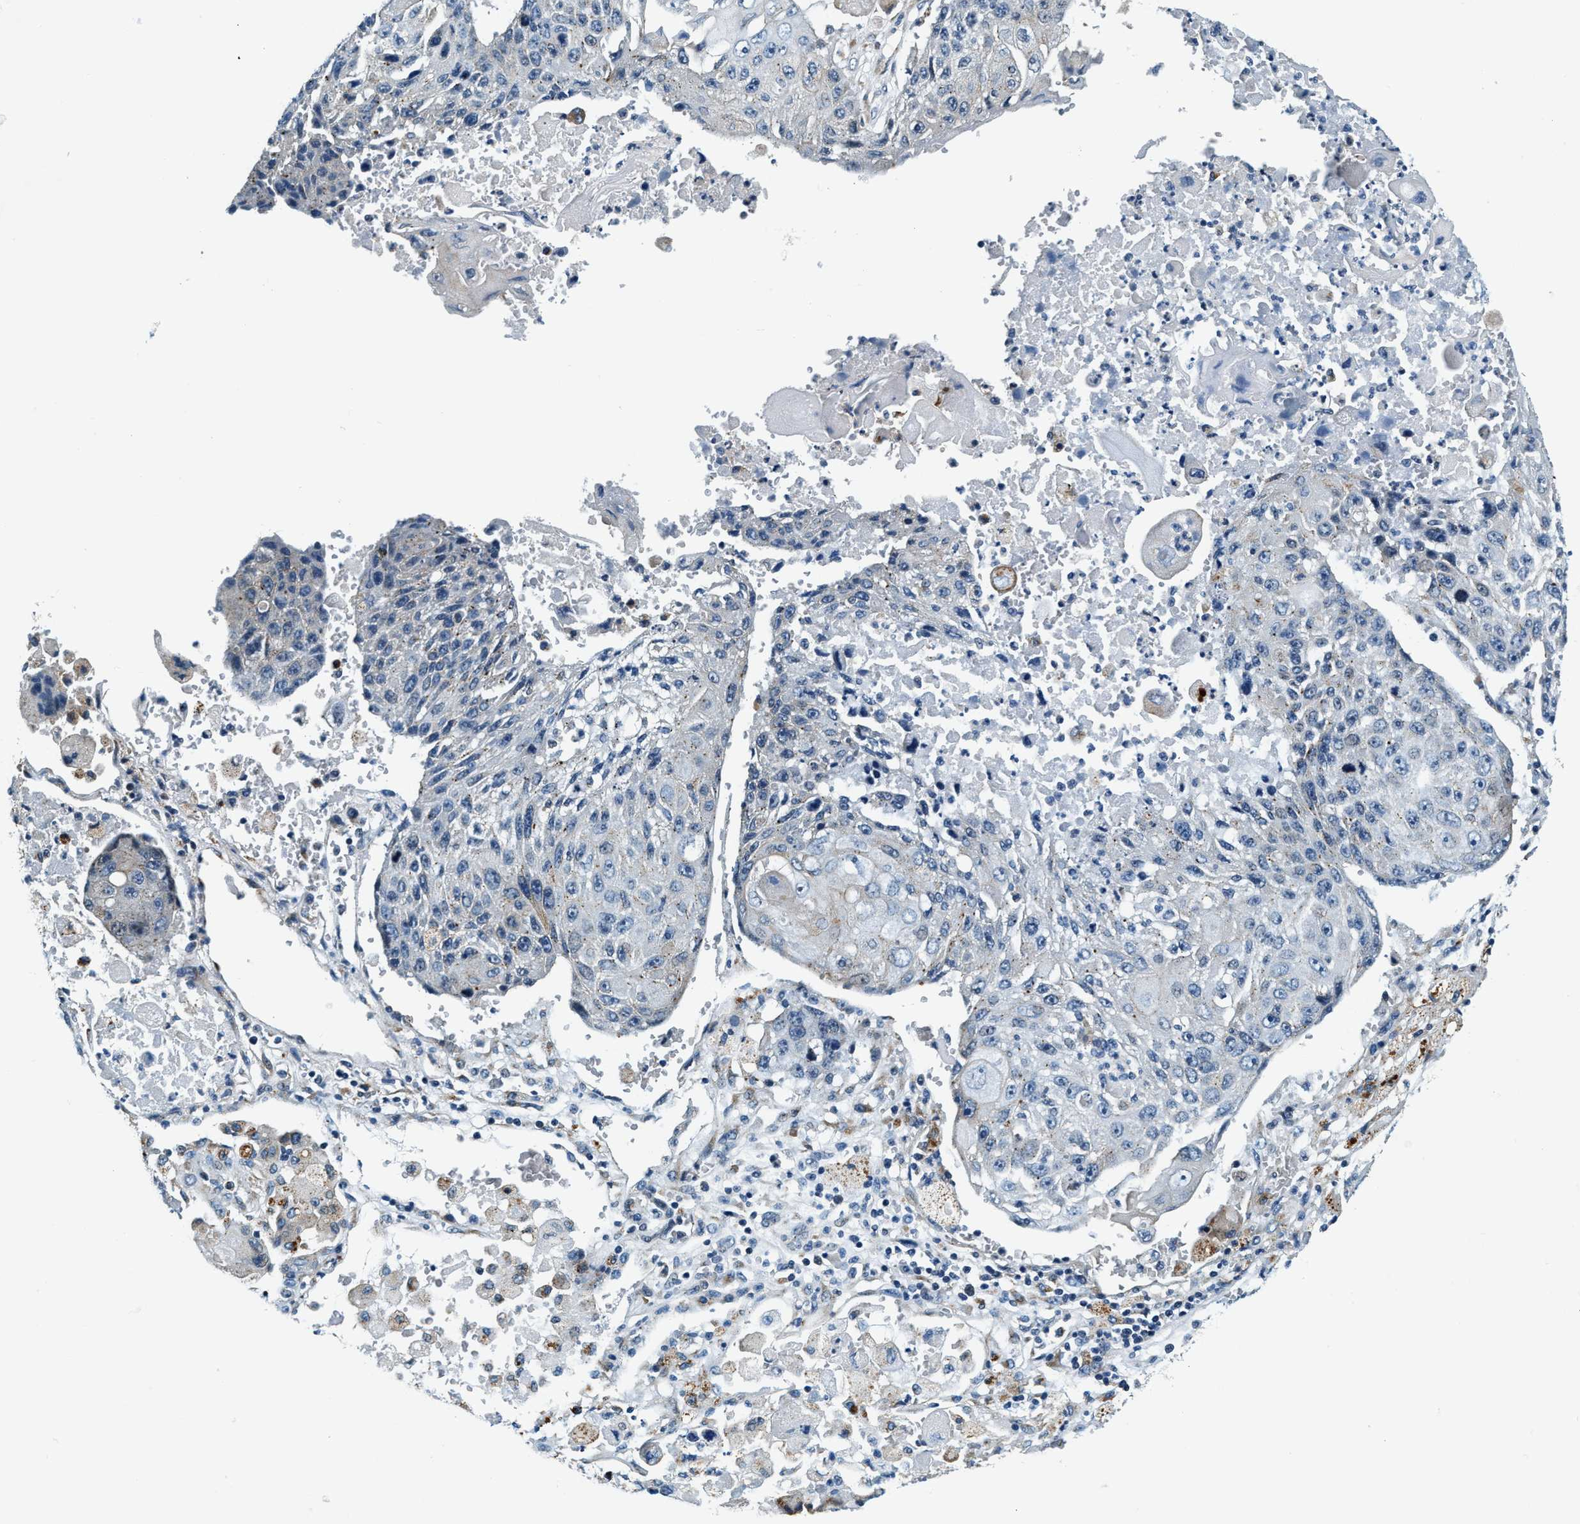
{"staining": {"intensity": "negative", "quantity": "none", "location": "none"}, "tissue": "lung cancer", "cell_type": "Tumor cells", "image_type": "cancer", "snomed": [{"axis": "morphology", "description": "Squamous cell carcinoma, NOS"}, {"axis": "topography", "description": "Lung"}], "caption": "The IHC image has no significant positivity in tumor cells of squamous cell carcinoma (lung) tissue. (Brightfield microscopy of DAB IHC at high magnification).", "gene": "C2orf66", "patient": {"sex": "male", "age": 61}}